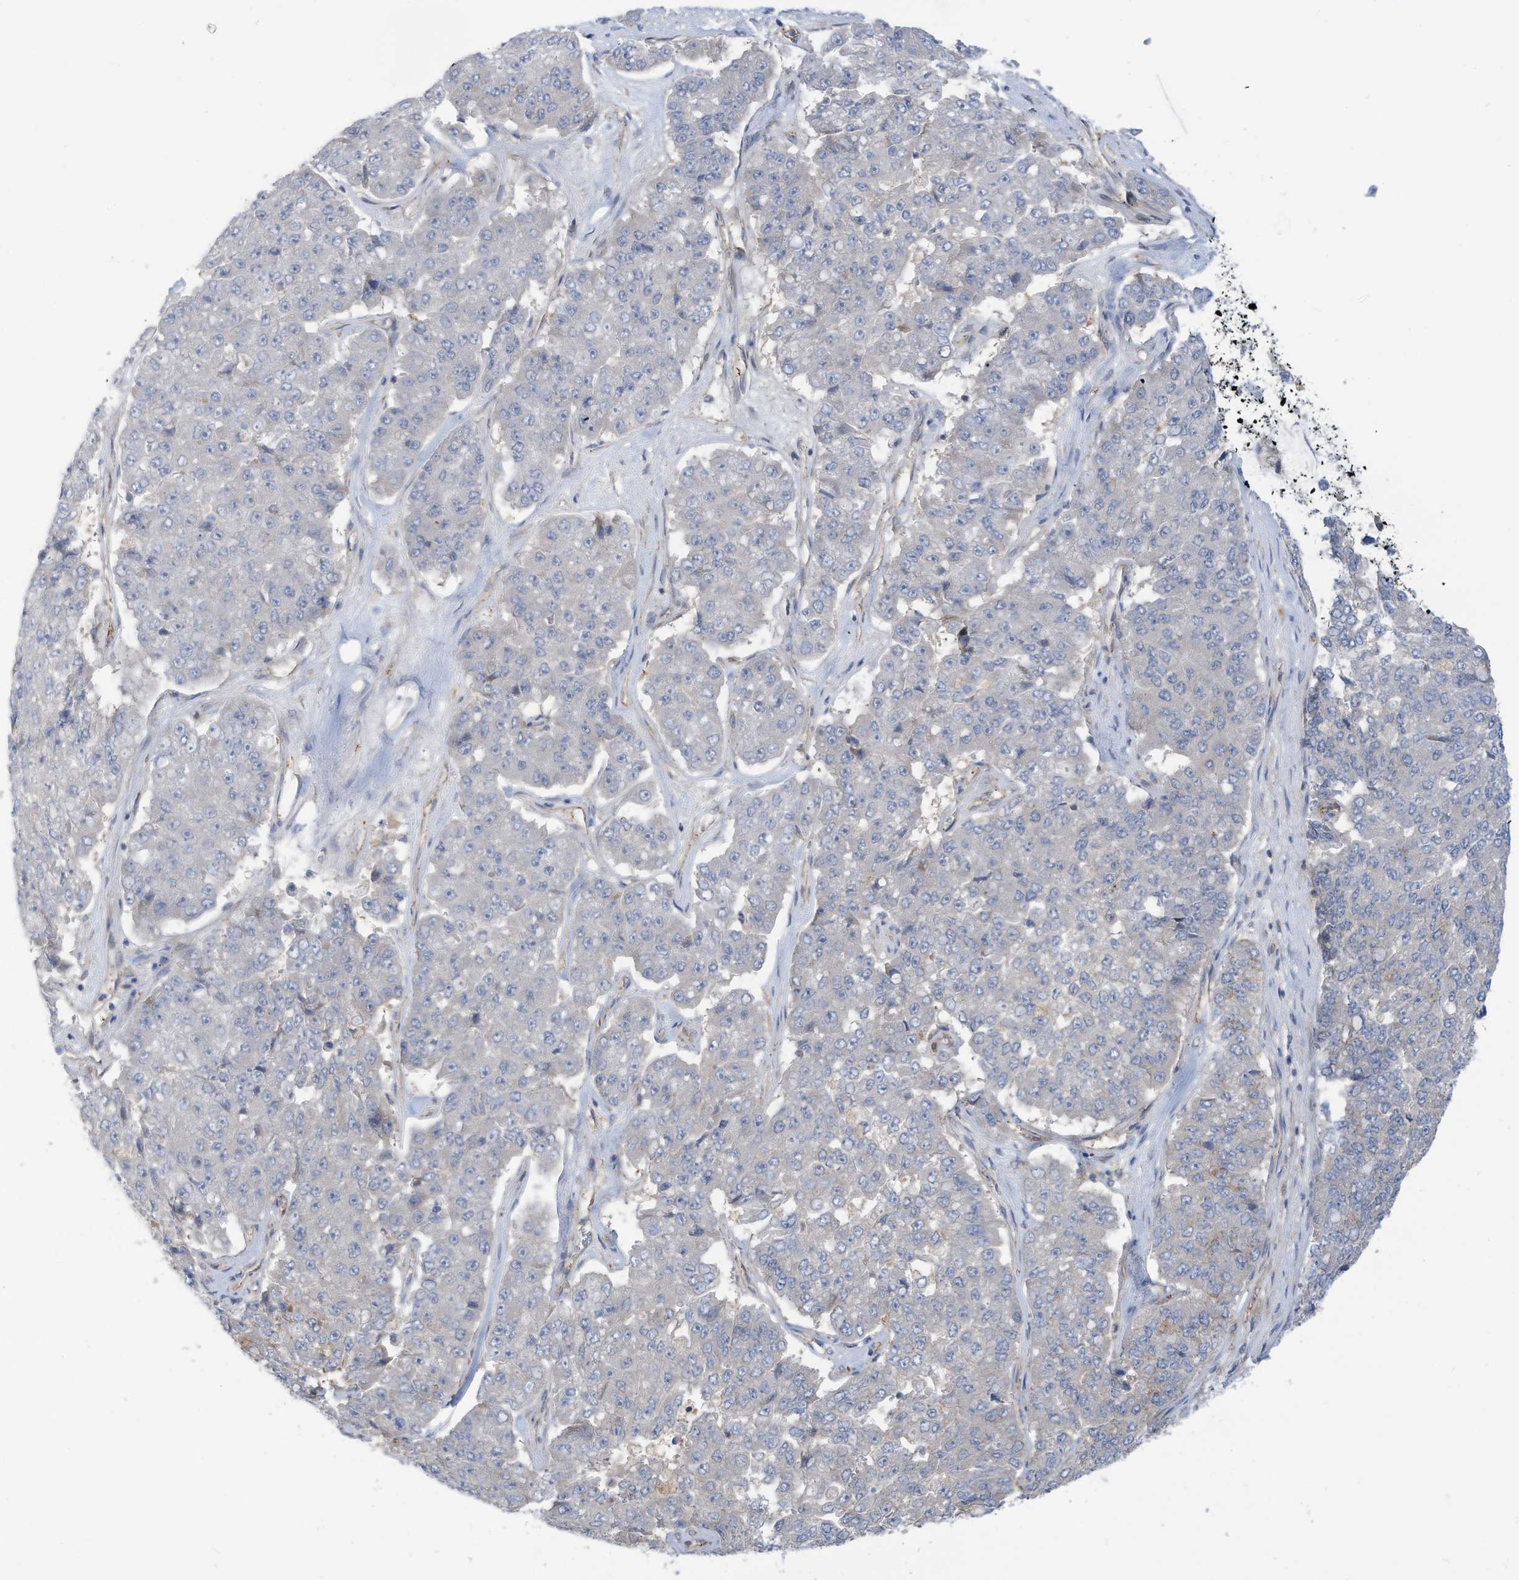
{"staining": {"intensity": "negative", "quantity": "none", "location": "none"}, "tissue": "pancreatic cancer", "cell_type": "Tumor cells", "image_type": "cancer", "snomed": [{"axis": "morphology", "description": "Adenocarcinoma, NOS"}, {"axis": "topography", "description": "Pancreas"}], "caption": "There is no significant positivity in tumor cells of adenocarcinoma (pancreatic). The staining is performed using DAB (3,3'-diaminobenzidine) brown chromogen with nuclei counter-stained in using hematoxylin.", "gene": "ADAT2", "patient": {"sex": "male", "age": 50}}